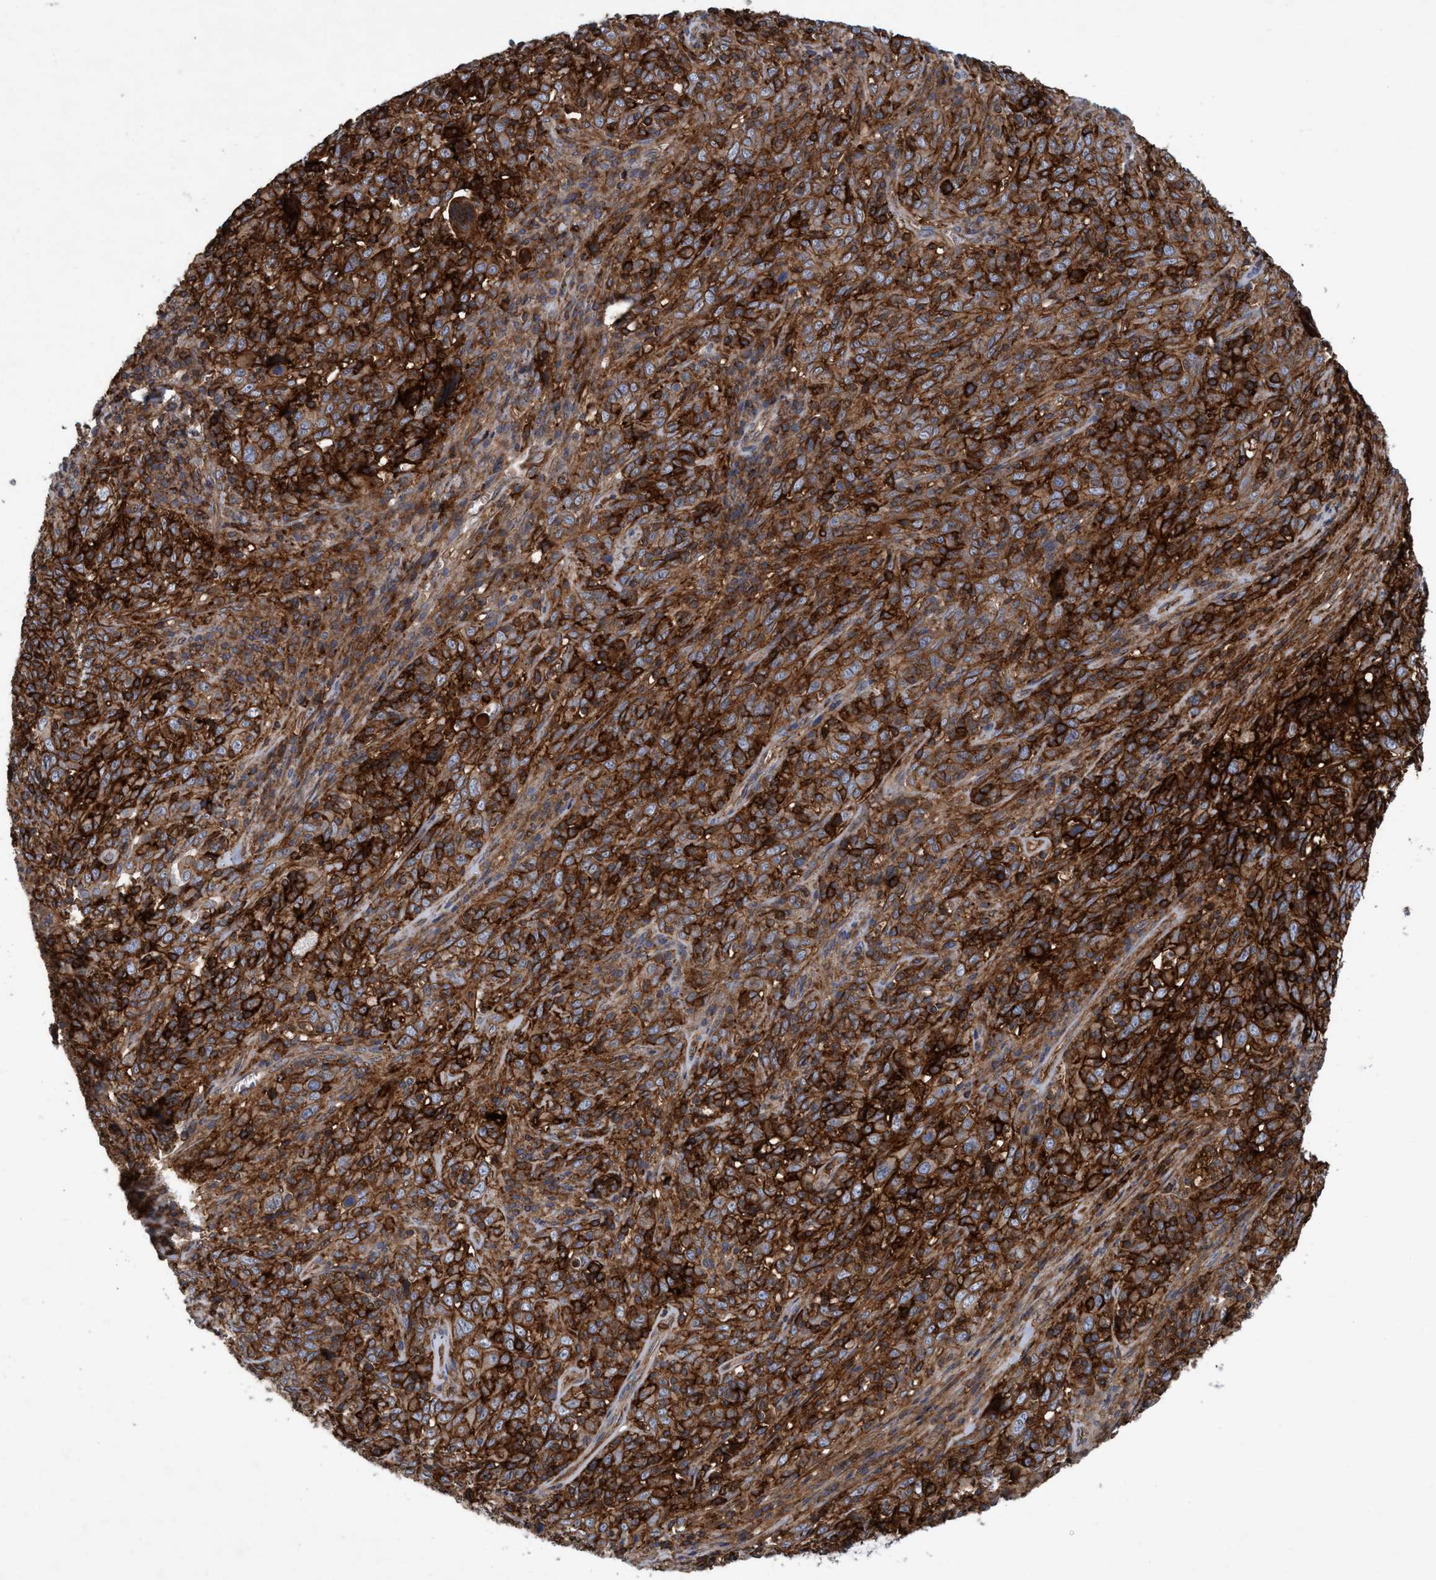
{"staining": {"intensity": "strong", "quantity": ">75%", "location": "cytoplasmic/membranous"}, "tissue": "cervical cancer", "cell_type": "Tumor cells", "image_type": "cancer", "snomed": [{"axis": "morphology", "description": "Squamous cell carcinoma, NOS"}, {"axis": "topography", "description": "Cervix"}], "caption": "Strong cytoplasmic/membranous staining for a protein is appreciated in approximately >75% of tumor cells of cervical cancer using IHC.", "gene": "SLC16A3", "patient": {"sex": "female", "age": 46}}